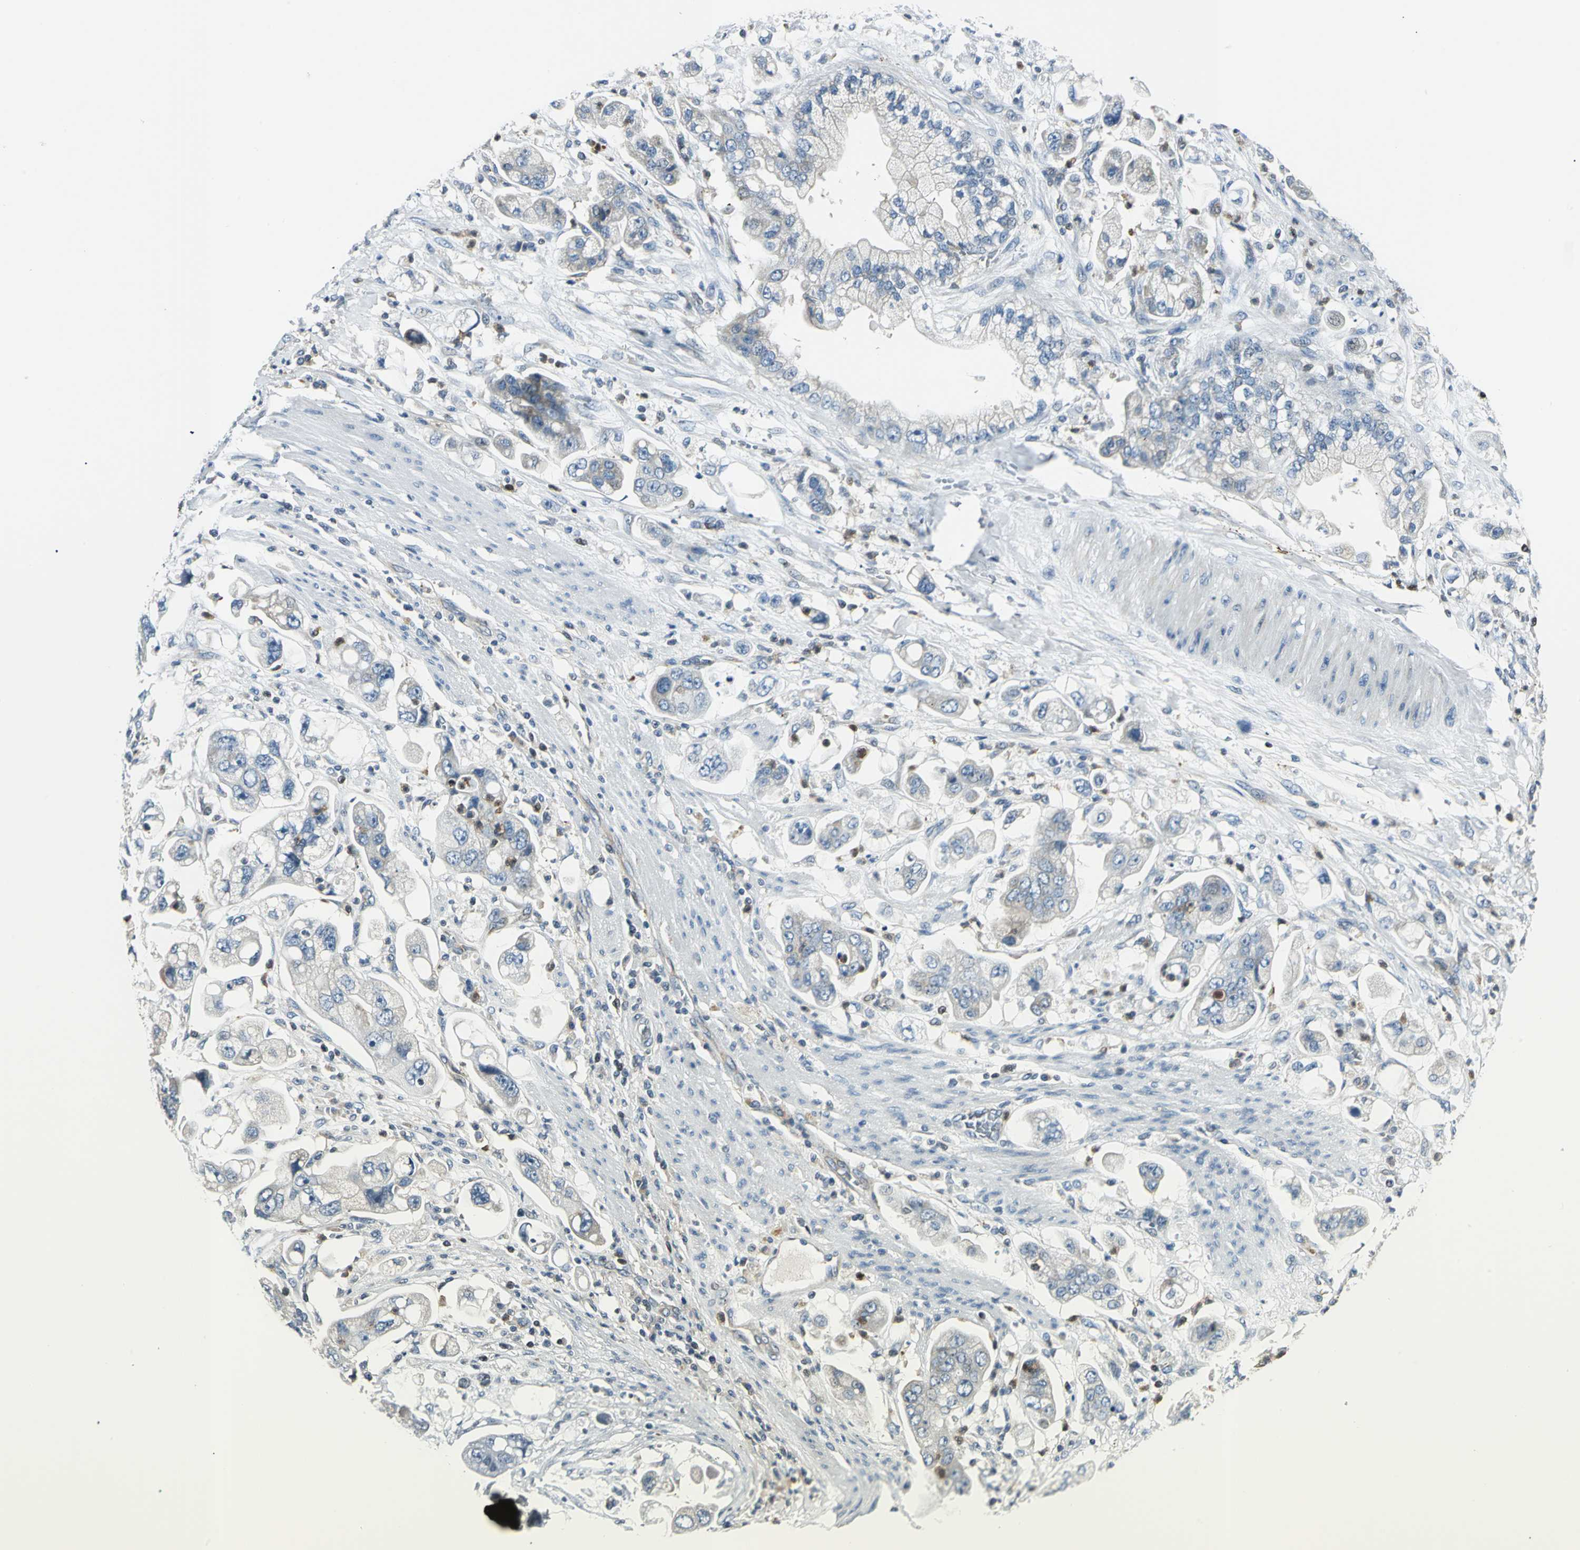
{"staining": {"intensity": "weak", "quantity": "25%-75%", "location": "cytoplasmic/membranous"}, "tissue": "stomach cancer", "cell_type": "Tumor cells", "image_type": "cancer", "snomed": [{"axis": "morphology", "description": "Adenocarcinoma, NOS"}, {"axis": "topography", "description": "Stomach"}], "caption": "The immunohistochemical stain highlights weak cytoplasmic/membranous positivity in tumor cells of stomach adenocarcinoma tissue.", "gene": "USP40", "patient": {"sex": "male", "age": 62}}